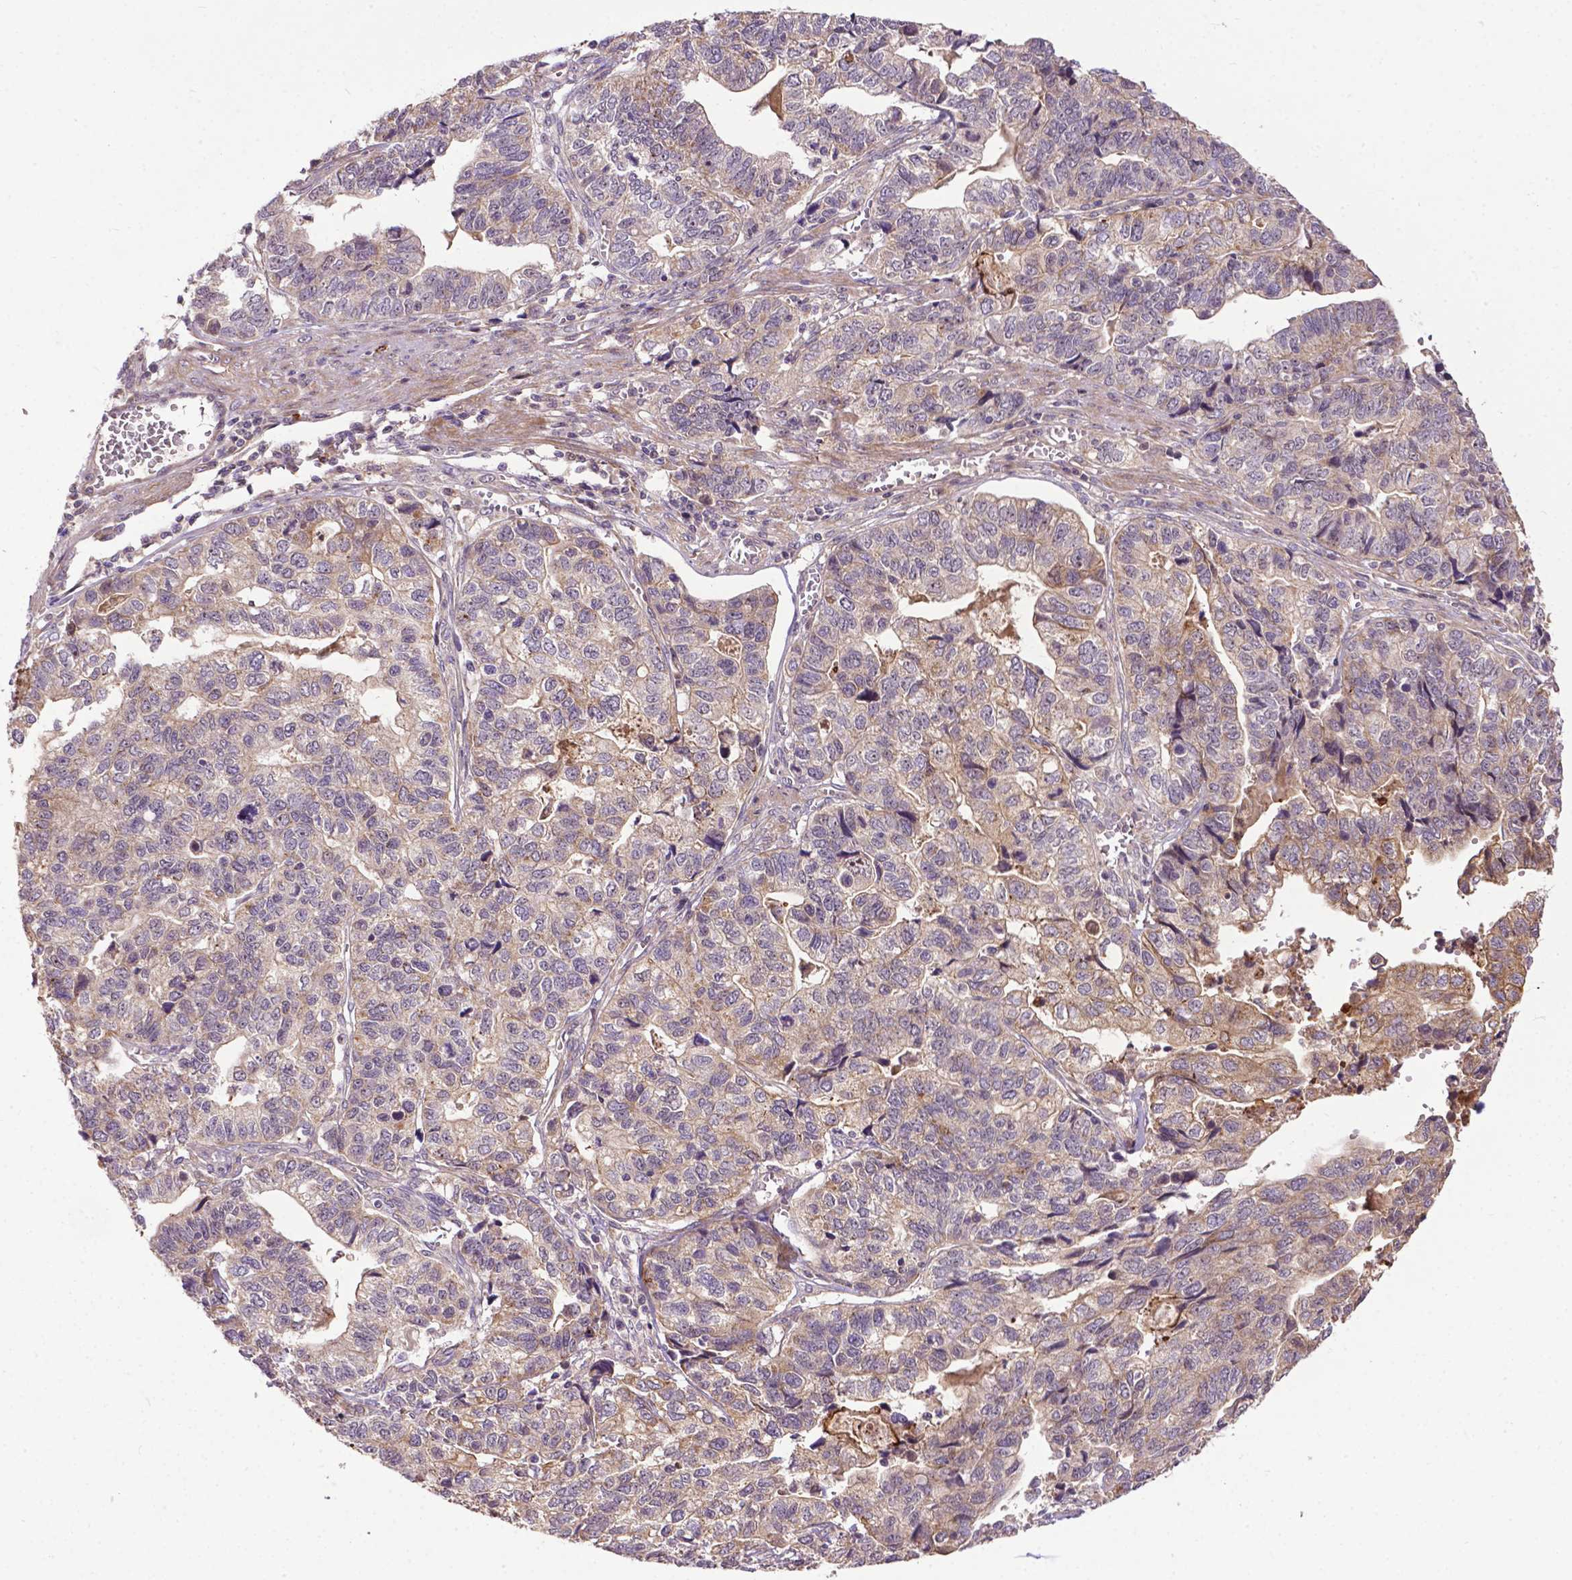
{"staining": {"intensity": "weak", "quantity": "<25%", "location": "cytoplasmic/membranous"}, "tissue": "stomach cancer", "cell_type": "Tumor cells", "image_type": "cancer", "snomed": [{"axis": "morphology", "description": "Adenocarcinoma, NOS"}, {"axis": "topography", "description": "Stomach, upper"}], "caption": "A high-resolution histopathology image shows immunohistochemistry (IHC) staining of stomach adenocarcinoma, which displays no significant staining in tumor cells.", "gene": "PARP3", "patient": {"sex": "female", "age": 67}}